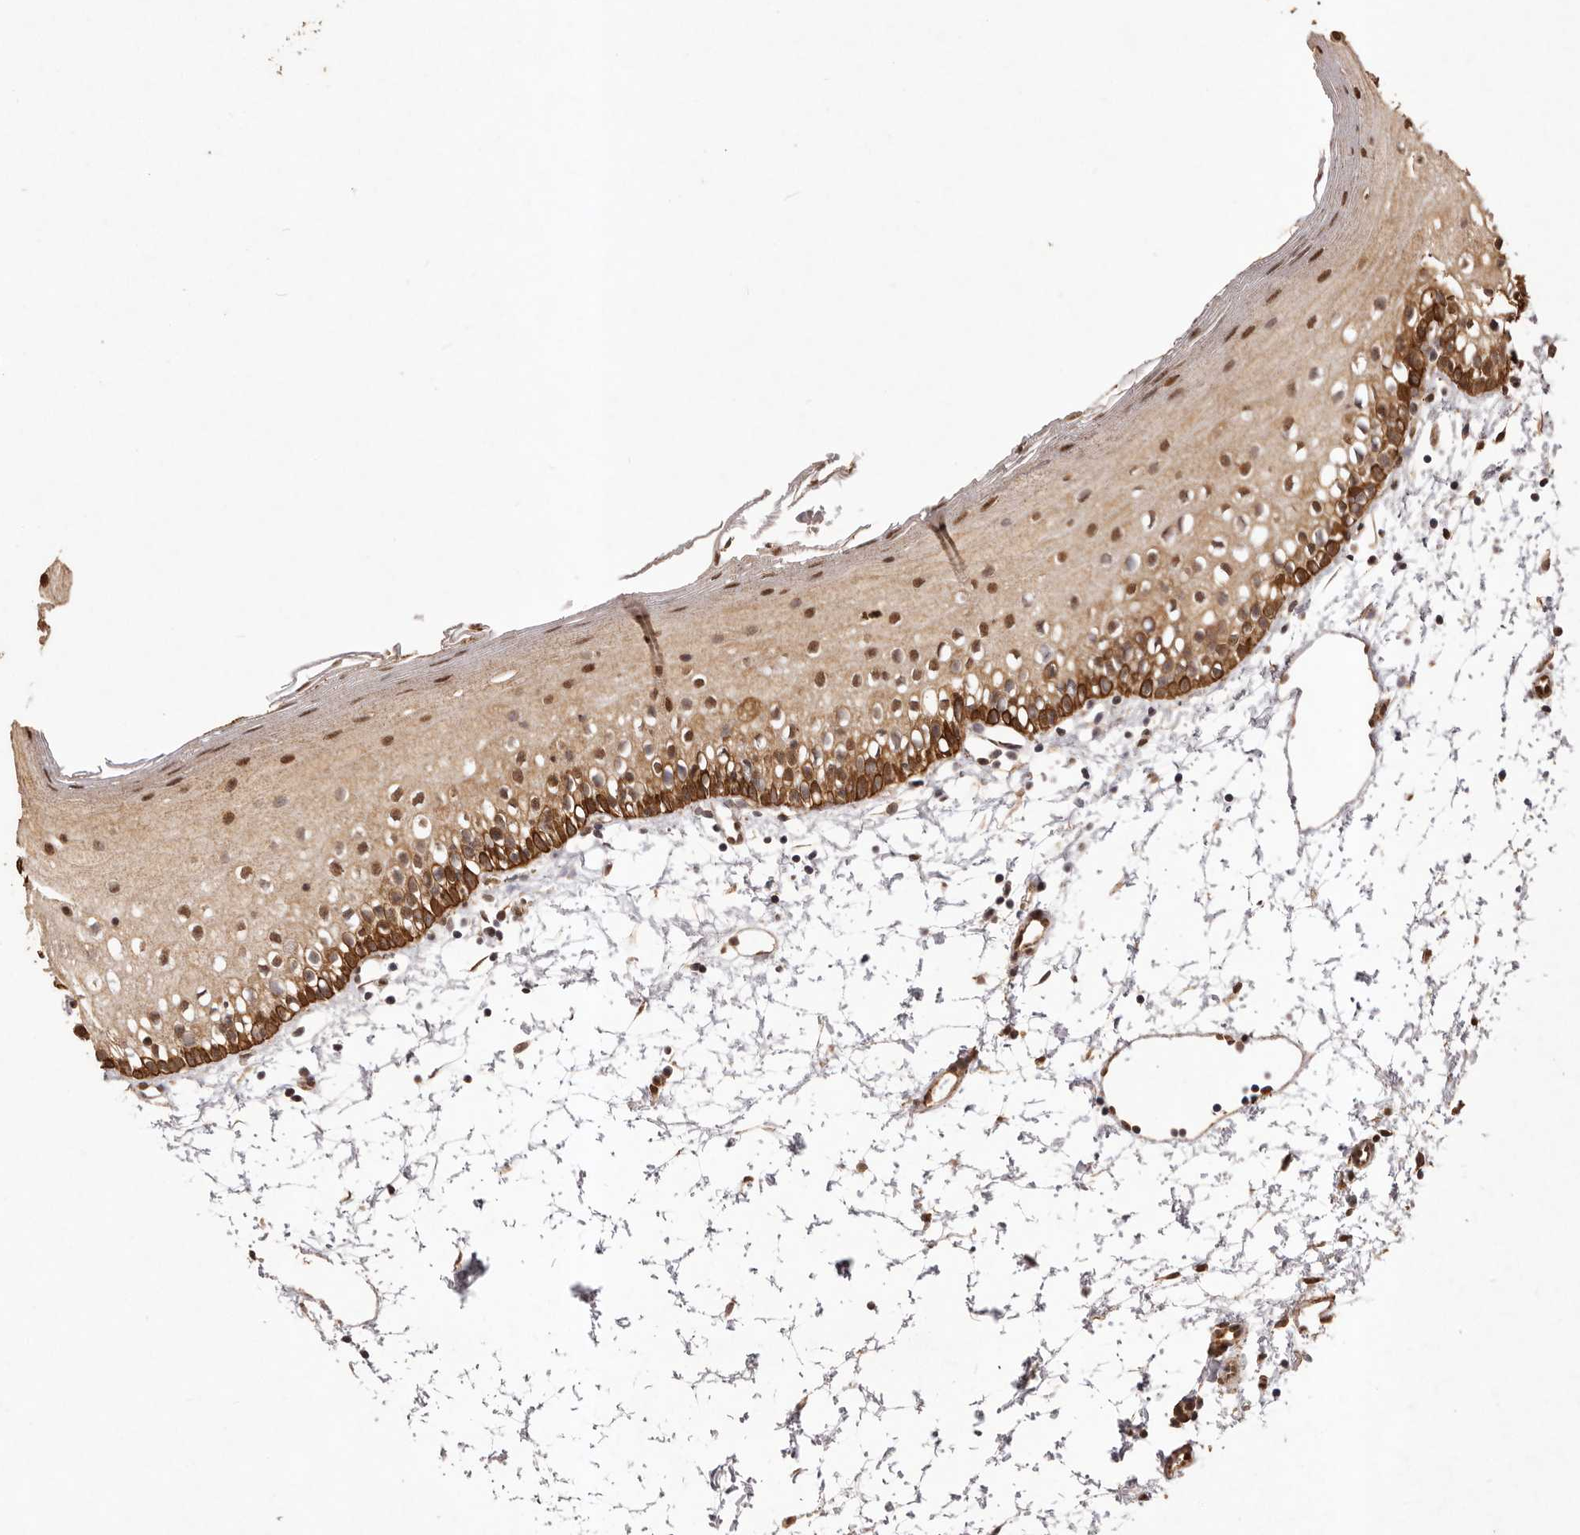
{"staining": {"intensity": "strong", "quantity": ">75%", "location": "cytoplasmic/membranous,nuclear"}, "tissue": "oral mucosa", "cell_type": "Squamous epithelial cells", "image_type": "normal", "snomed": [{"axis": "morphology", "description": "Normal tissue, NOS"}, {"axis": "topography", "description": "Oral tissue"}], "caption": "Immunohistochemical staining of benign oral mucosa exhibits high levels of strong cytoplasmic/membranous,nuclear positivity in about >75% of squamous epithelial cells. Nuclei are stained in blue.", "gene": "RPS6KA5", "patient": {"sex": "male", "age": 28}}